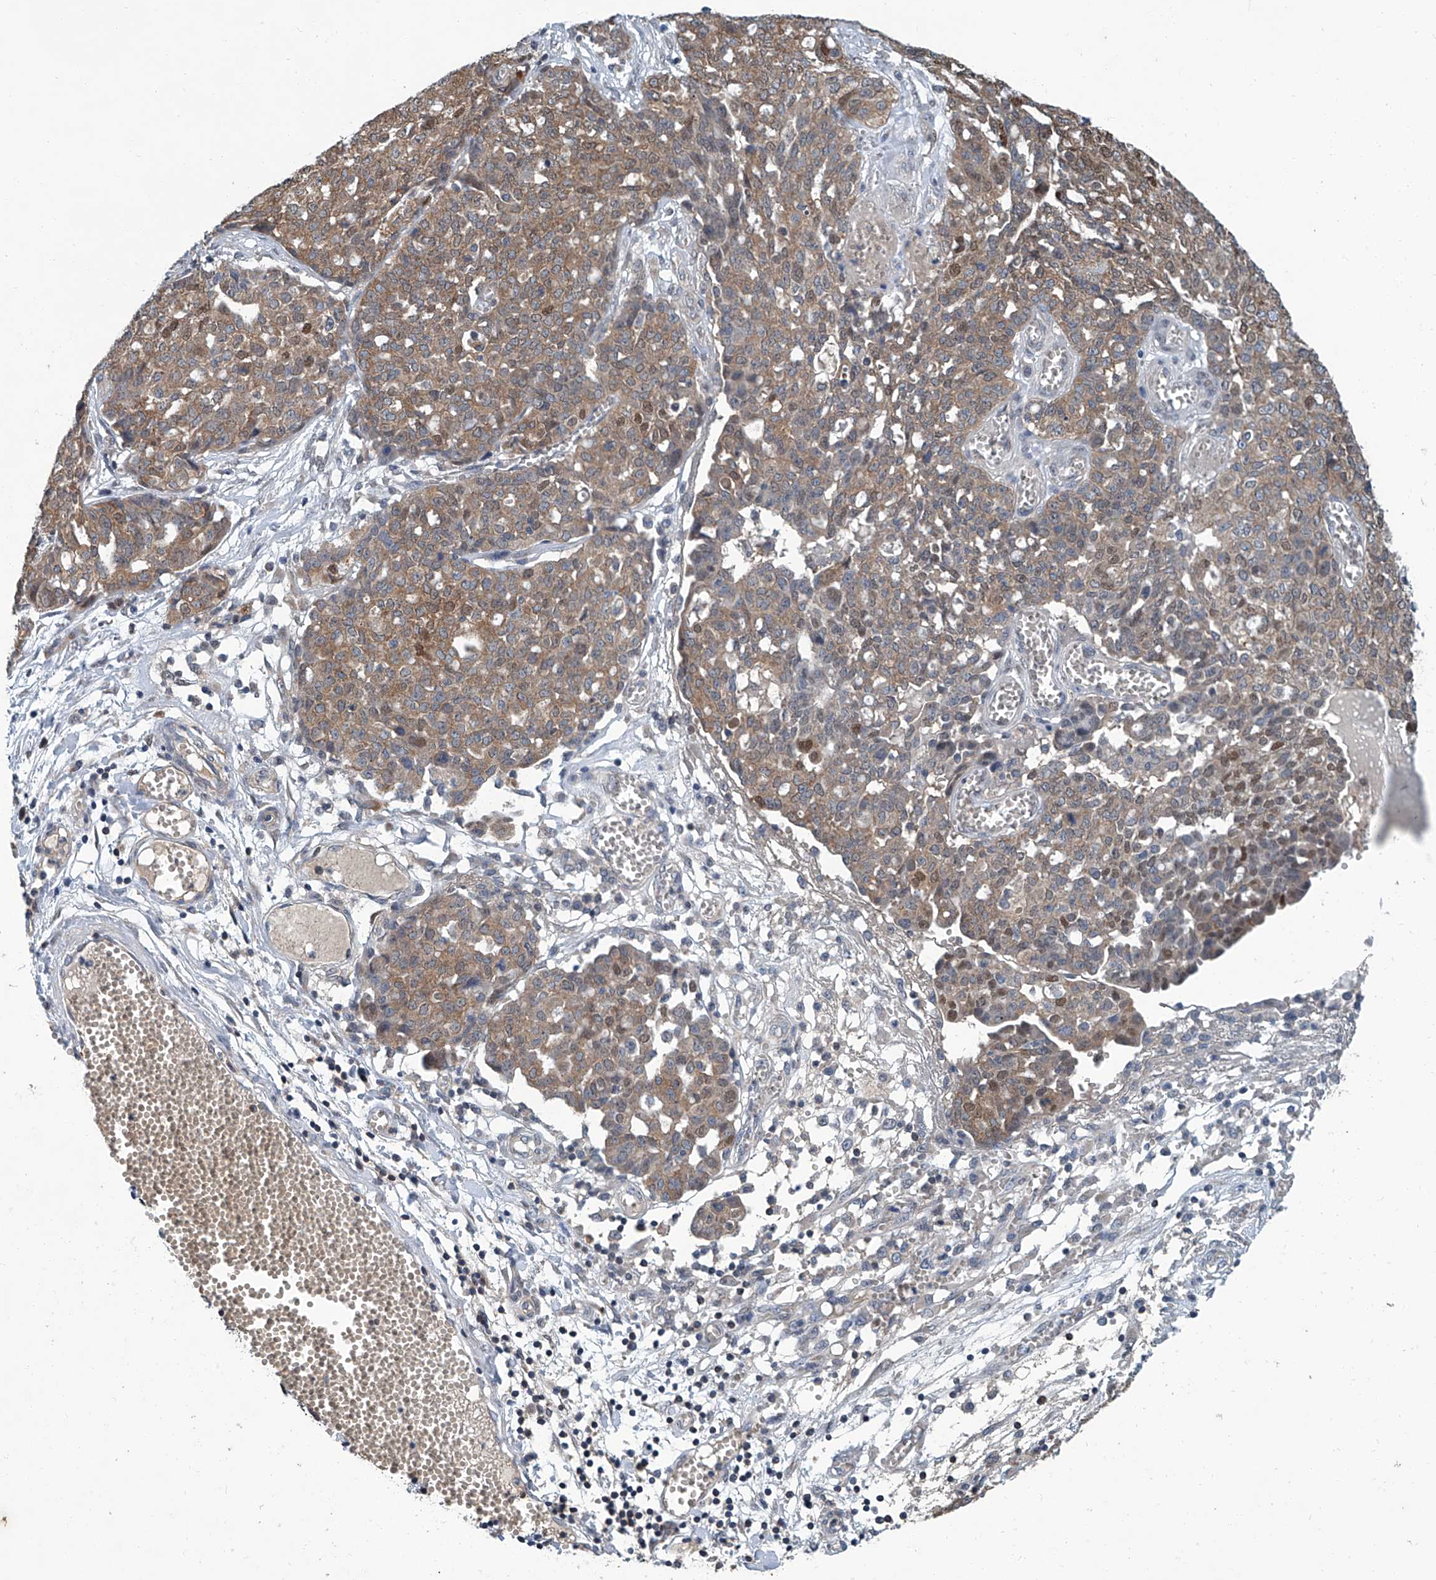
{"staining": {"intensity": "moderate", "quantity": ">75%", "location": "cytoplasmic/membranous,nuclear"}, "tissue": "ovarian cancer", "cell_type": "Tumor cells", "image_type": "cancer", "snomed": [{"axis": "morphology", "description": "Cystadenocarcinoma, serous, NOS"}, {"axis": "topography", "description": "Soft tissue"}, {"axis": "topography", "description": "Ovary"}], "caption": "Immunohistochemical staining of ovarian cancer (serous cystadenocarcinoma) exhibits moderate cytoplasmic/membranous and nuclear protein positivity in approximately >75% of tumor cells. The protein is stained brown, and the nuclei are stained in blue (DAB IHC with brightfield microscopy, high magnification).", "gene": "CLK1", "patient": {"sex": "female", "age": 57}}